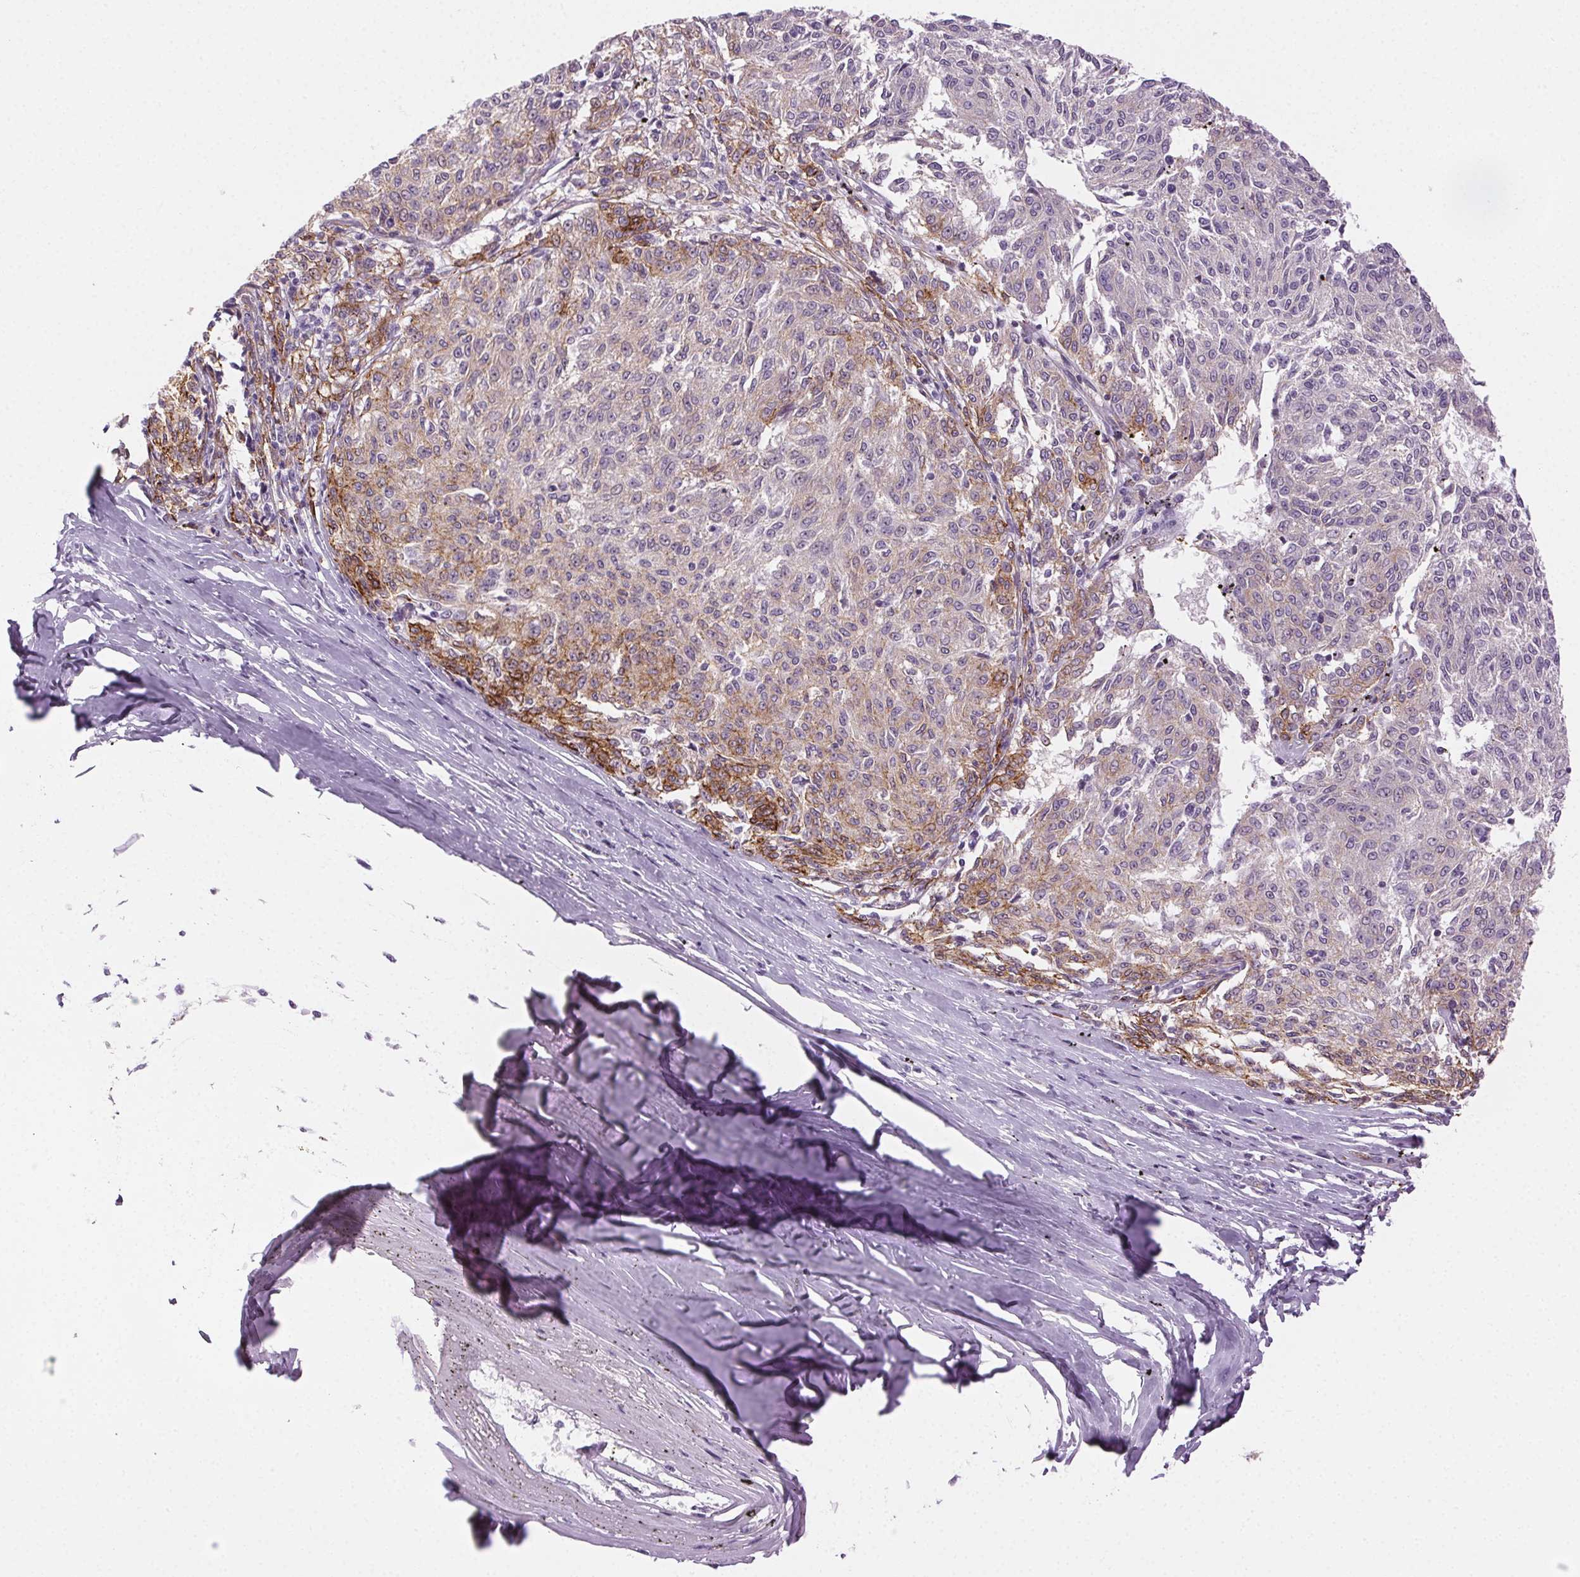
{"staining": {"intensity": "moderate", "quantity": "<25%", "location": "cytoplasmic/membranous"}, "tissue": "melanoma", "cell_type": "Tumor cells", "image_type": "cancer", "snomed": [{"axis": "morphology", "description": "Malignant melanoma, NOS"}, {"axis": "topography", "description": "Skin"}], "caption": "This micrograph reveals immunohistochemistry (IHC) staining of human malignant melanoma, with low moderate cytoplasmic/membranous staining in approximately <25% of tumor cells.", "gene": "AIF1L", "patient": {"sex": "female", "age": 72}}